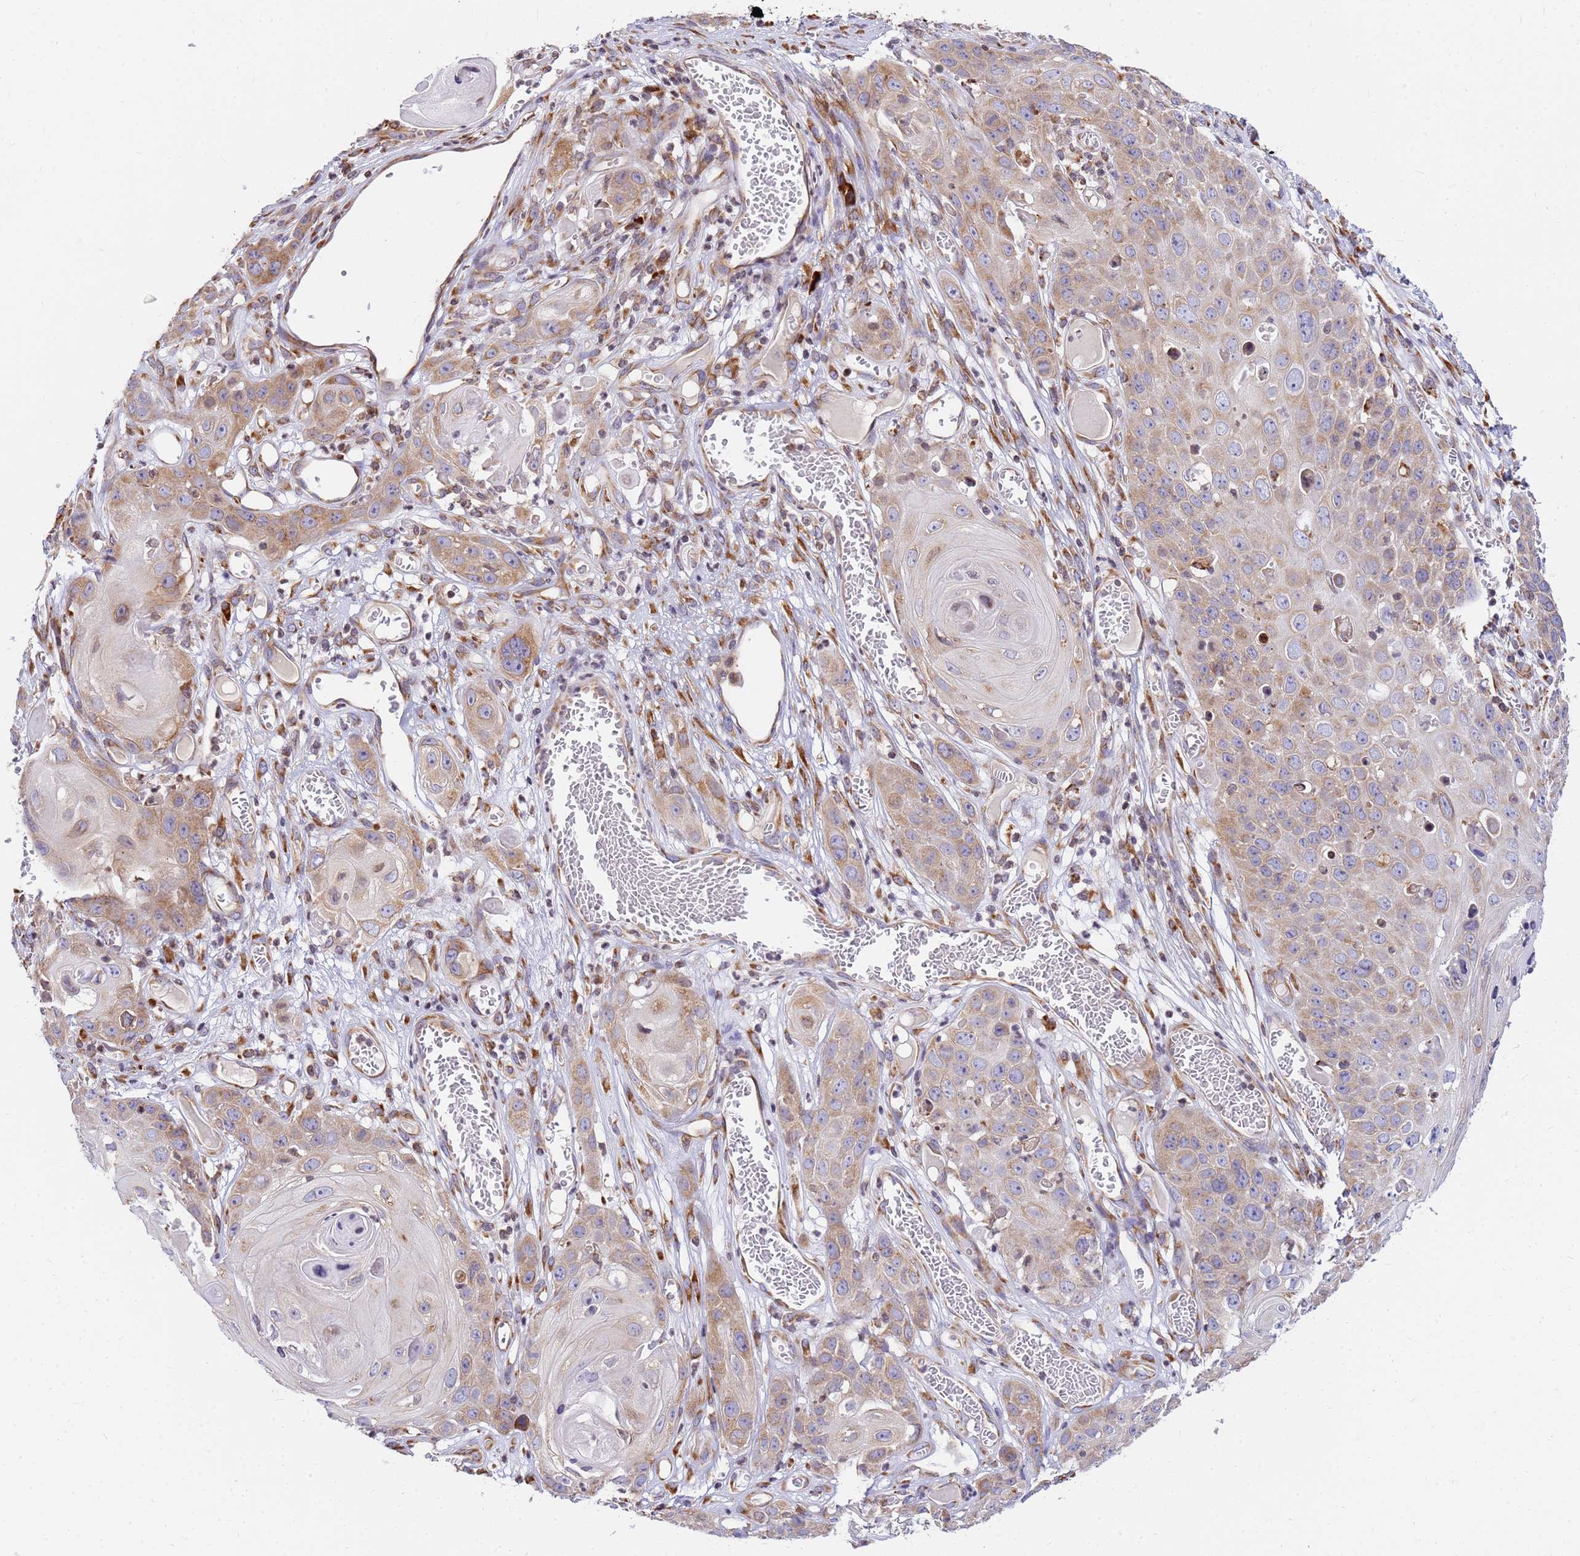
{"staining": {"intensity": "weak", "quantity": ">75%", "location": "cytoplasmic/membranous"}, "tissue": "skin cancer", "cell_type": "Tumor cells", "image_type": "cancer", "snomed": [{"axis": "morphology", "description": "Squamous cell carcinoma, NOS"}, {"axis": "topography", "description": "Skin"}], "caption": "The immunohistochemical stain labels weak cytoplasmic/membranous positivity in tumor cells of skin cancer (squamous cell carcinoma) tissue. (DAB (3,3'-diaminobenzidine) IHC, brown staining for protein, blue staining for nuclei).", "gene": "SSR4", "patient": {"sex": "male", "age": 55}}